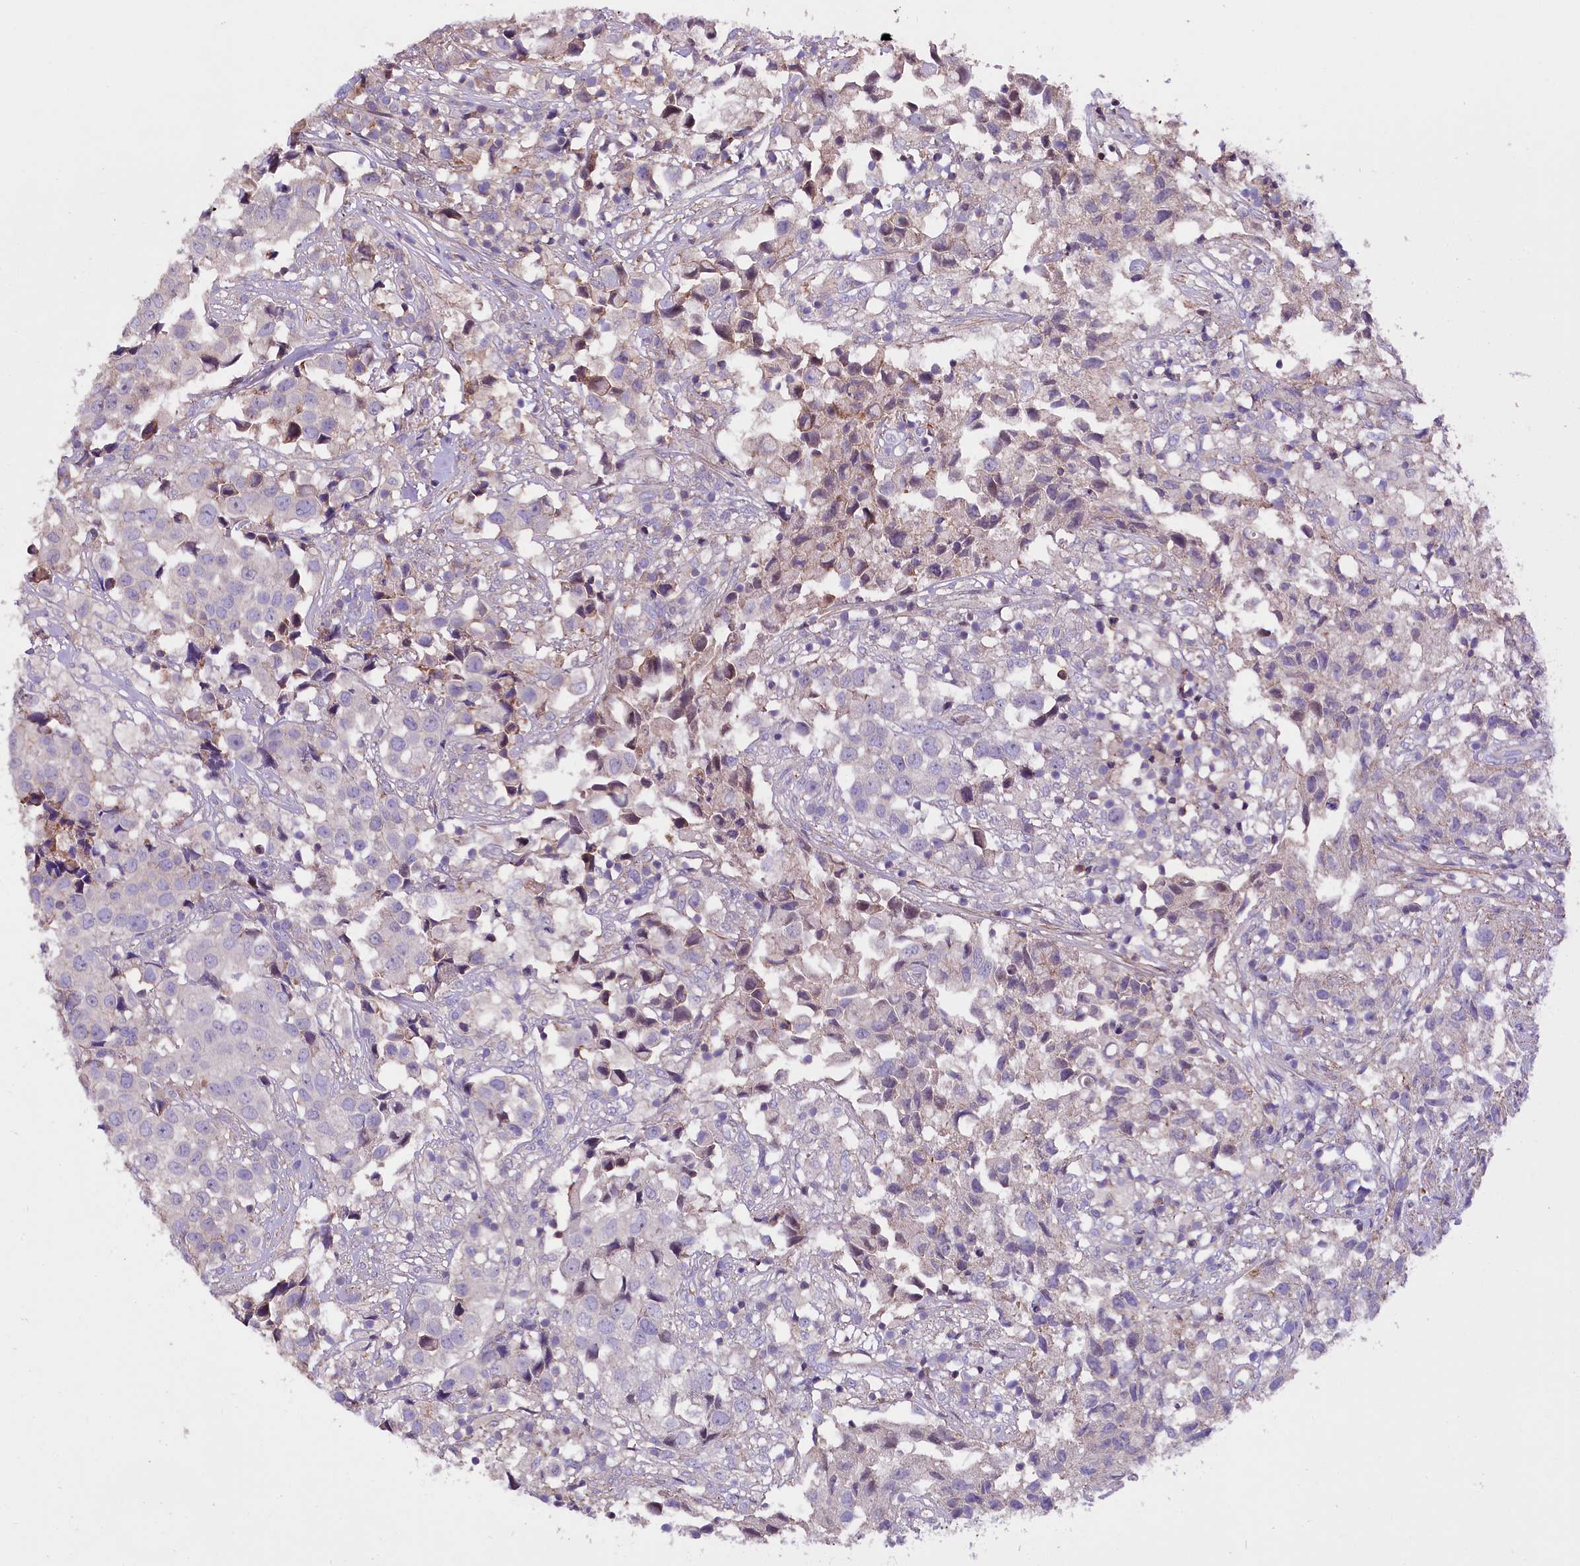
{"staining": {"intensity": "weak", "quantity": "<25%", "location": "cytoplasmic/membranous"}, "tissue": "urothelial cancer", "cell_type": "Tumor cells", "image_type": "cancer", "snomed": [{"axis": "morphology", "description": "Urothelial carcinoma, High grade"}, {"axis": "topography", "description": "Urinary bladder"}], "caption": "Immunohistochemistry image of neoplastic tissue: human urothelial cancer stained with DAB (3,3'-diaminobenzidine) exhibits no significant protein positivity in tumor cells. The staining is performed using DAB brown chromogen with nuclei counter-stained in using hematoxylin.", "gene": "RPUSD3", "patient": {"sex": "female", "age": 75}}